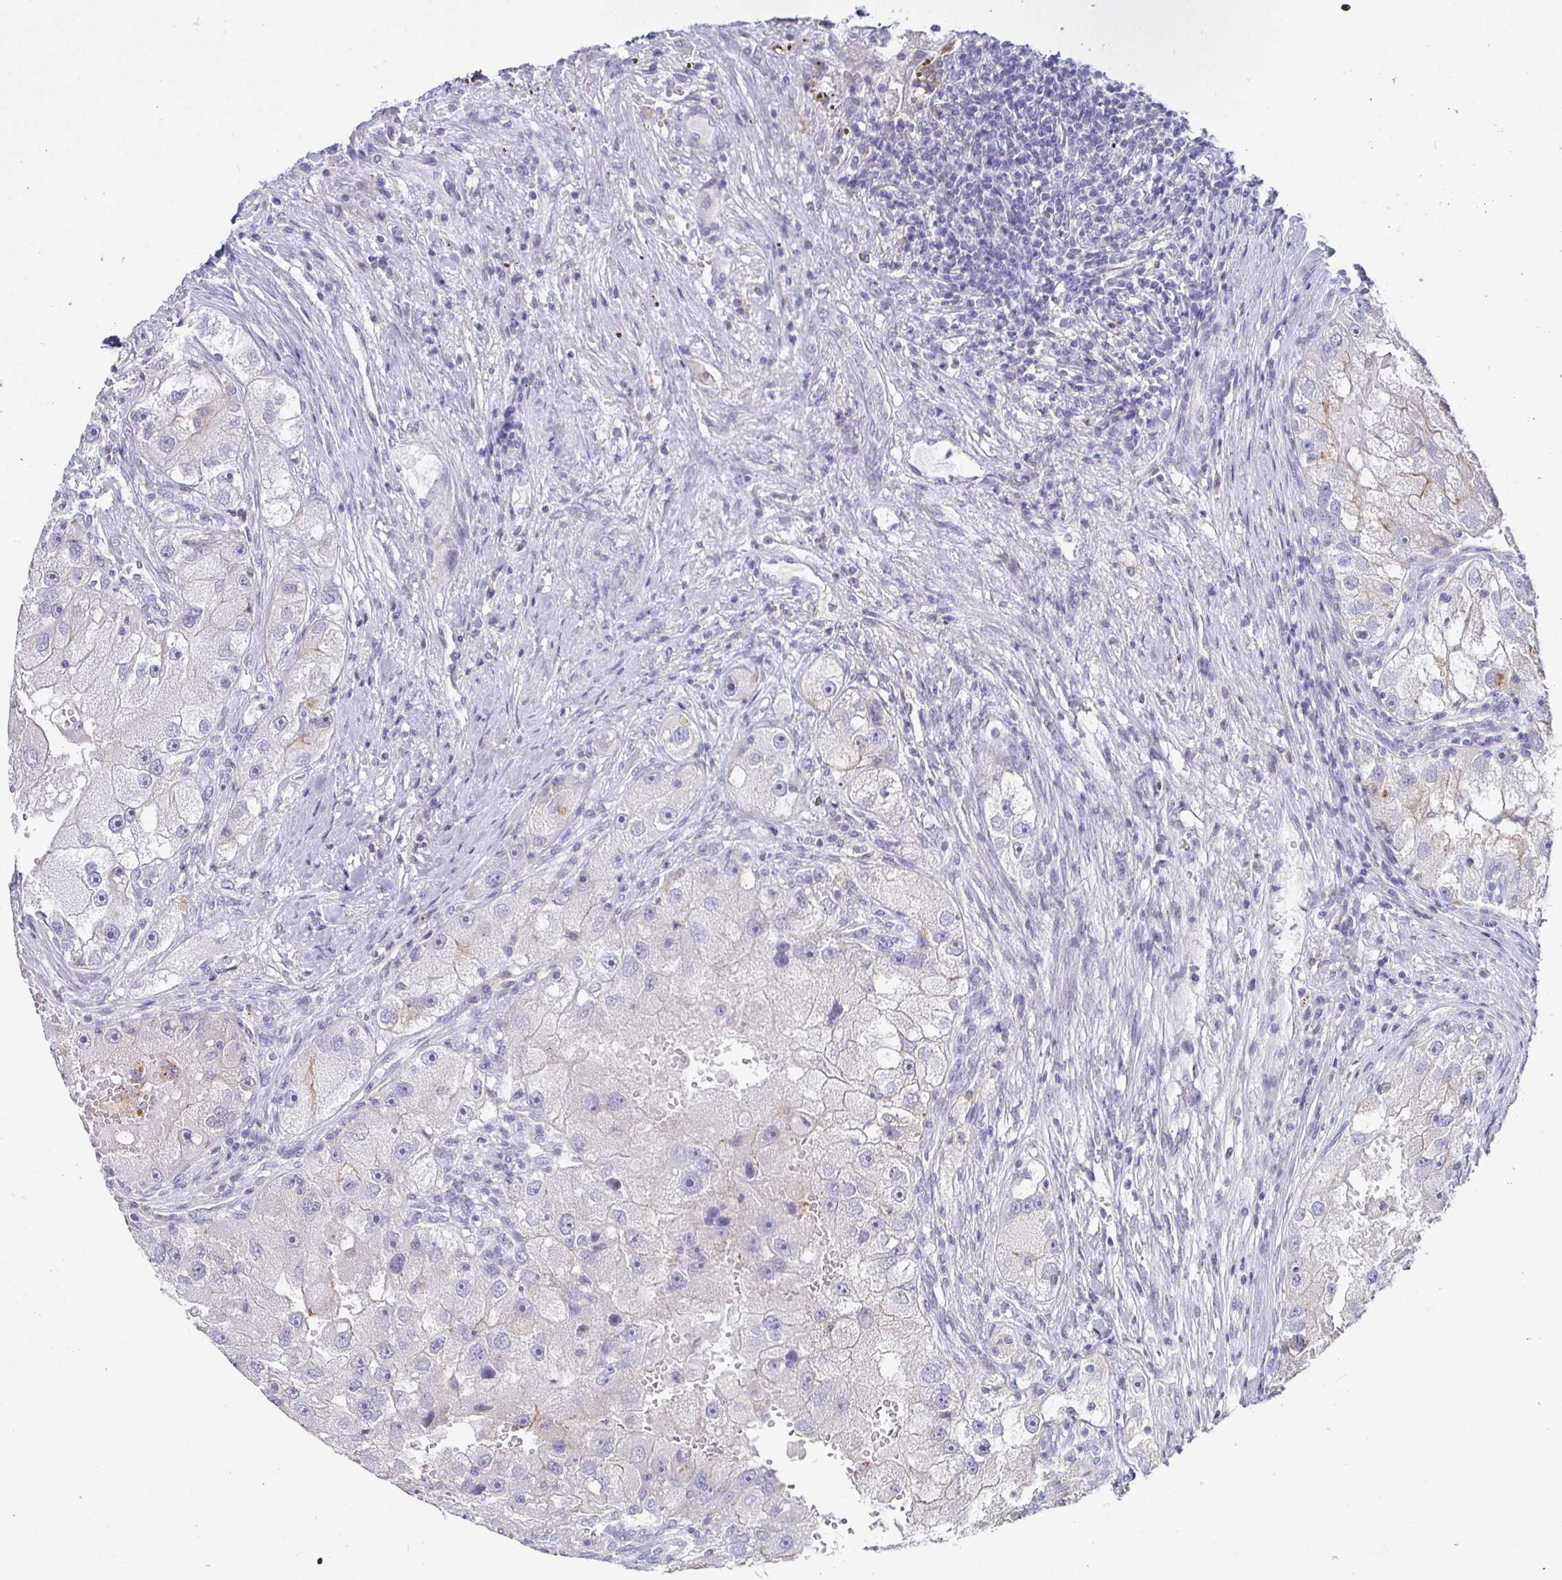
{"staining": {"intensity": "negative", "quantity": "none", "location": "none"}, "tissue": "renal cancer", "cell_type": "Tumor cells", "image_type": "cancer", "snomed": [{"axis": "morphology", "description": "Adenocarcinoma, NOS"}, {"axis": "topography", "description": "Kidney"}], "caption": "Tumor cells show no significant protein positivity in renal cancer. Nuclei are stained in blue.", "gene": "SIRPA", "patient": {"sex": "male", "age": 63}}